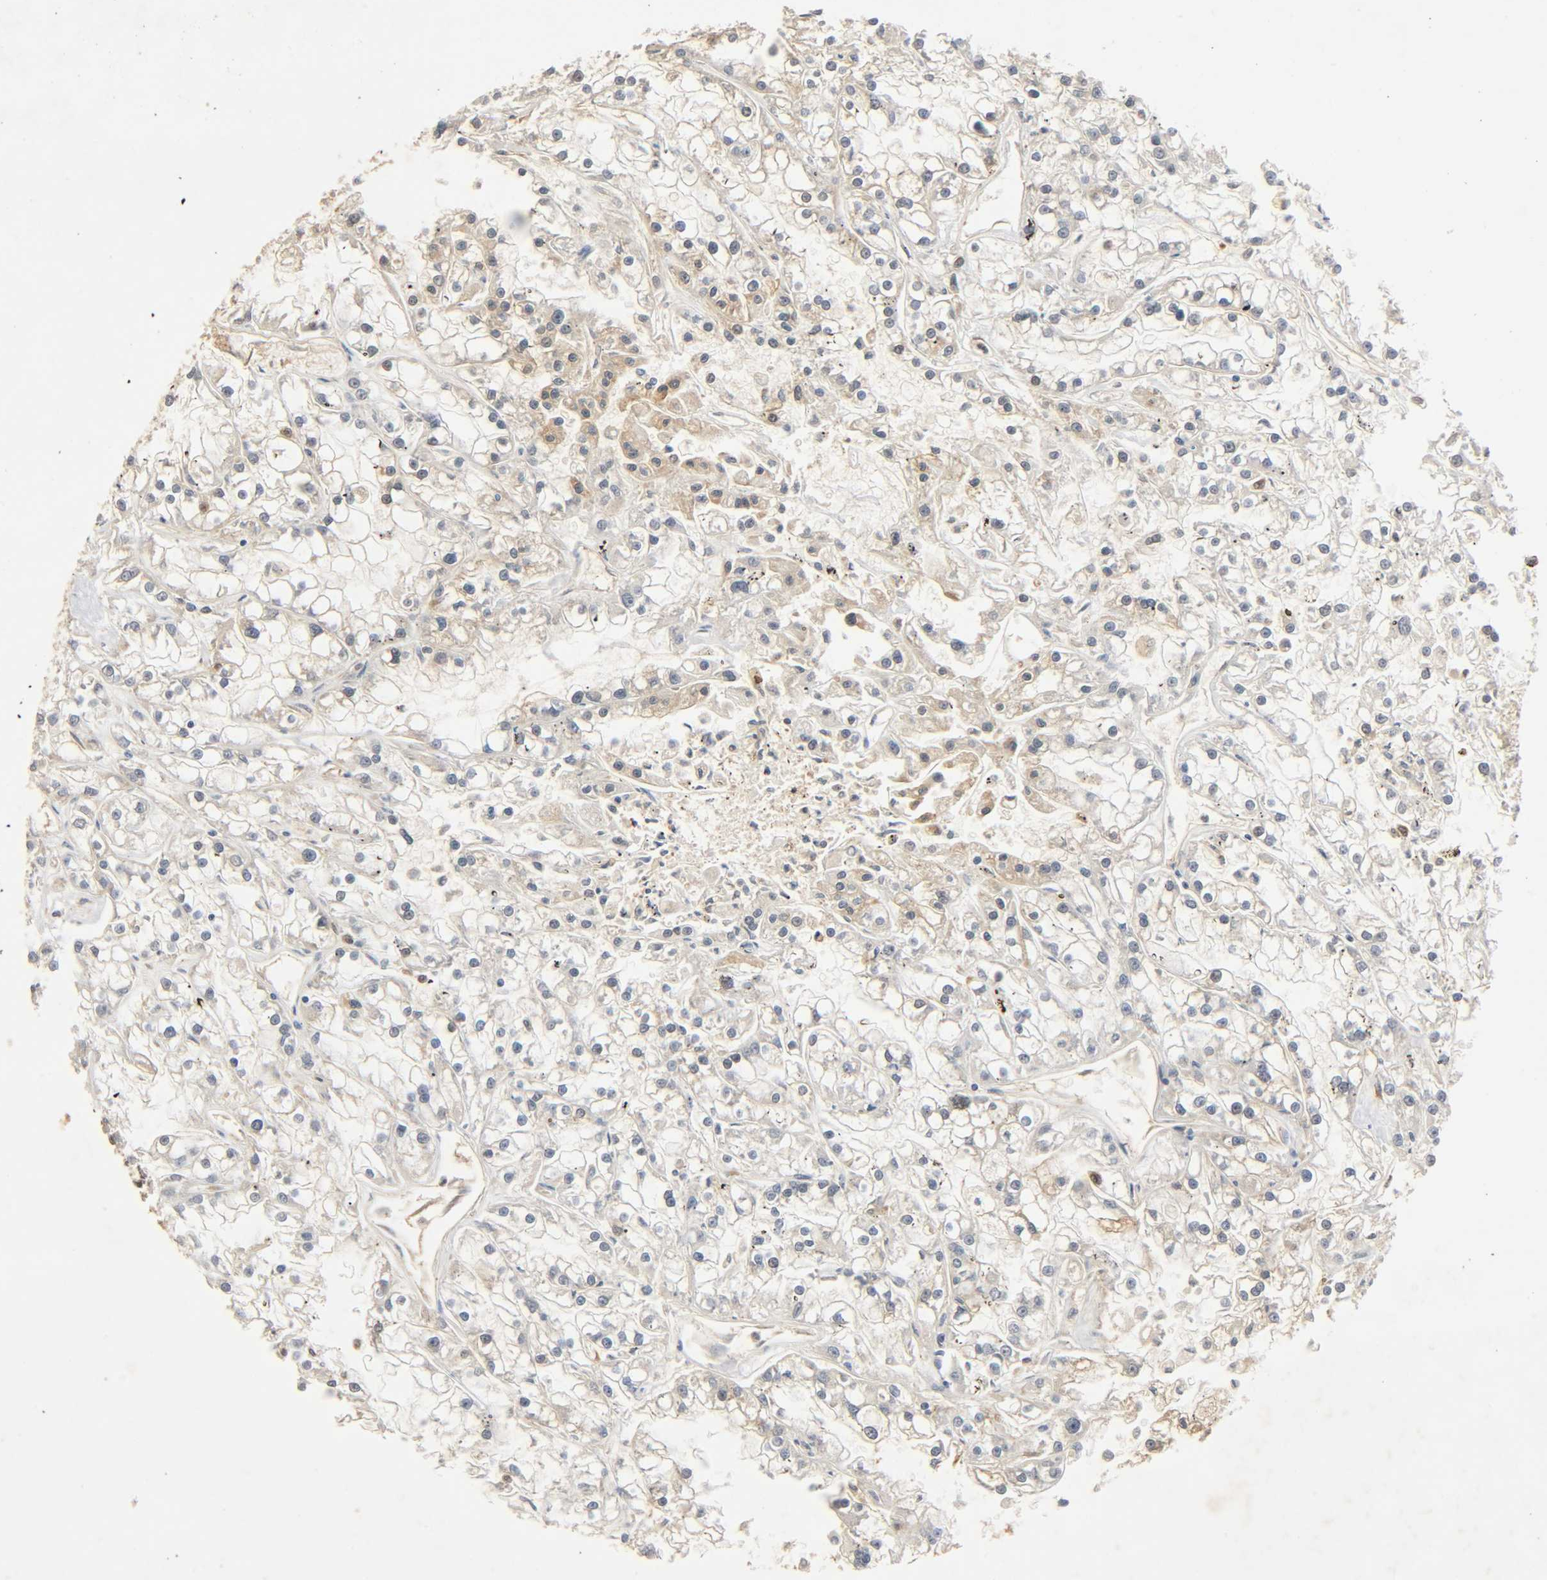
{"staining": {"intensity": "weak", "quantity": ">75%", "location": "cytoplasmic/membranous"}, "tissue": "renal cancer", "cell_type": "Tumor cells", "image_type": "cancer", "snomed": [{"axis": "morphology", "description": "Adenocarcinoma, NOS"}, {"axis": "topography", "description": "Kidney"}], "caption": "Tumor cells demonstrate low levels of weak cytoplasmic/membranous staining in about >75% of cells in human renal adenocarcinoma.", "gene": "ZFPM2", "patient": {"sex": "female", "age": 52}}